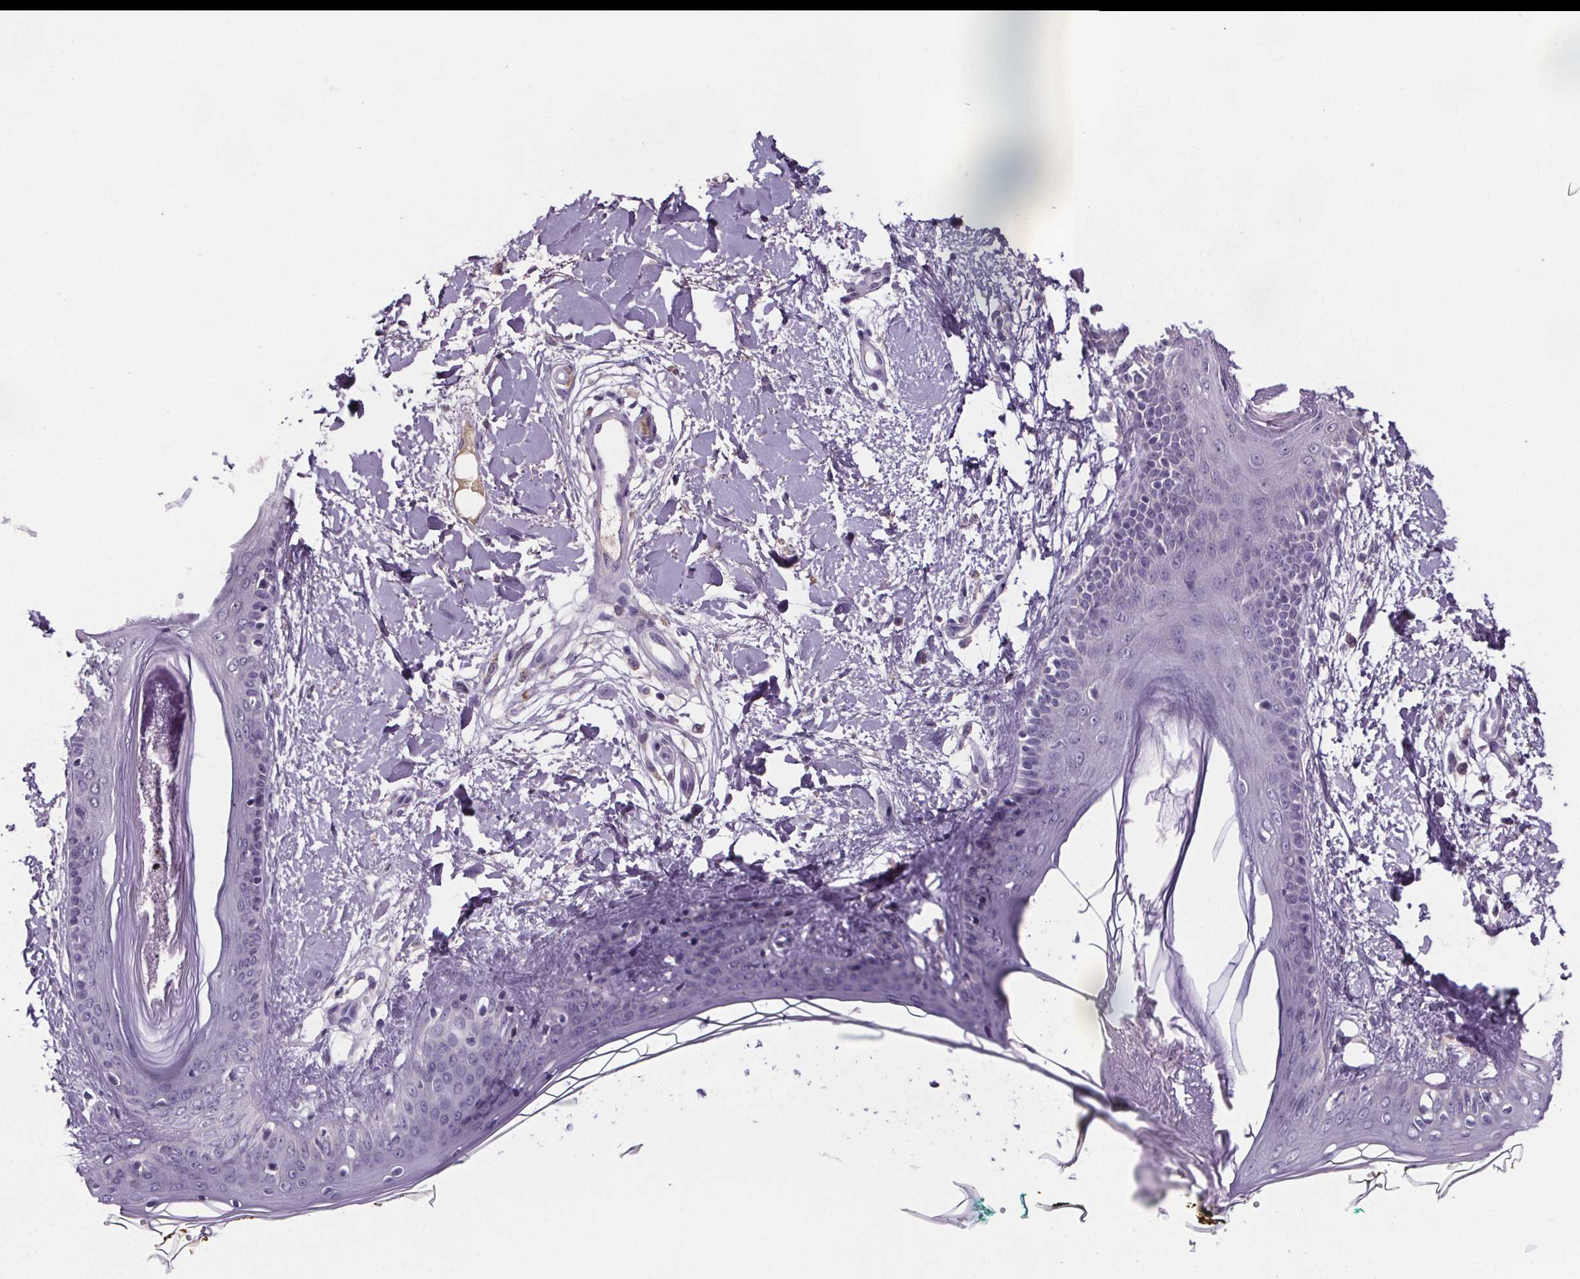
{"staining": {"intensity": "negative", "quantity": "none", "location": "none"}, "tissue": "skin", "cell_type": "Fibroblasts", "image_type": "normal", "snomed": [{"axis": "morphology", "description": "Normal tissue, NOS"}, {"axis": "topography", "description": "Skin"}], "caption": "The image reveals no staining of fibroblasts in normal skin.", "gene": "CUBN", "patient": {"sex": "female", "age": 34}}